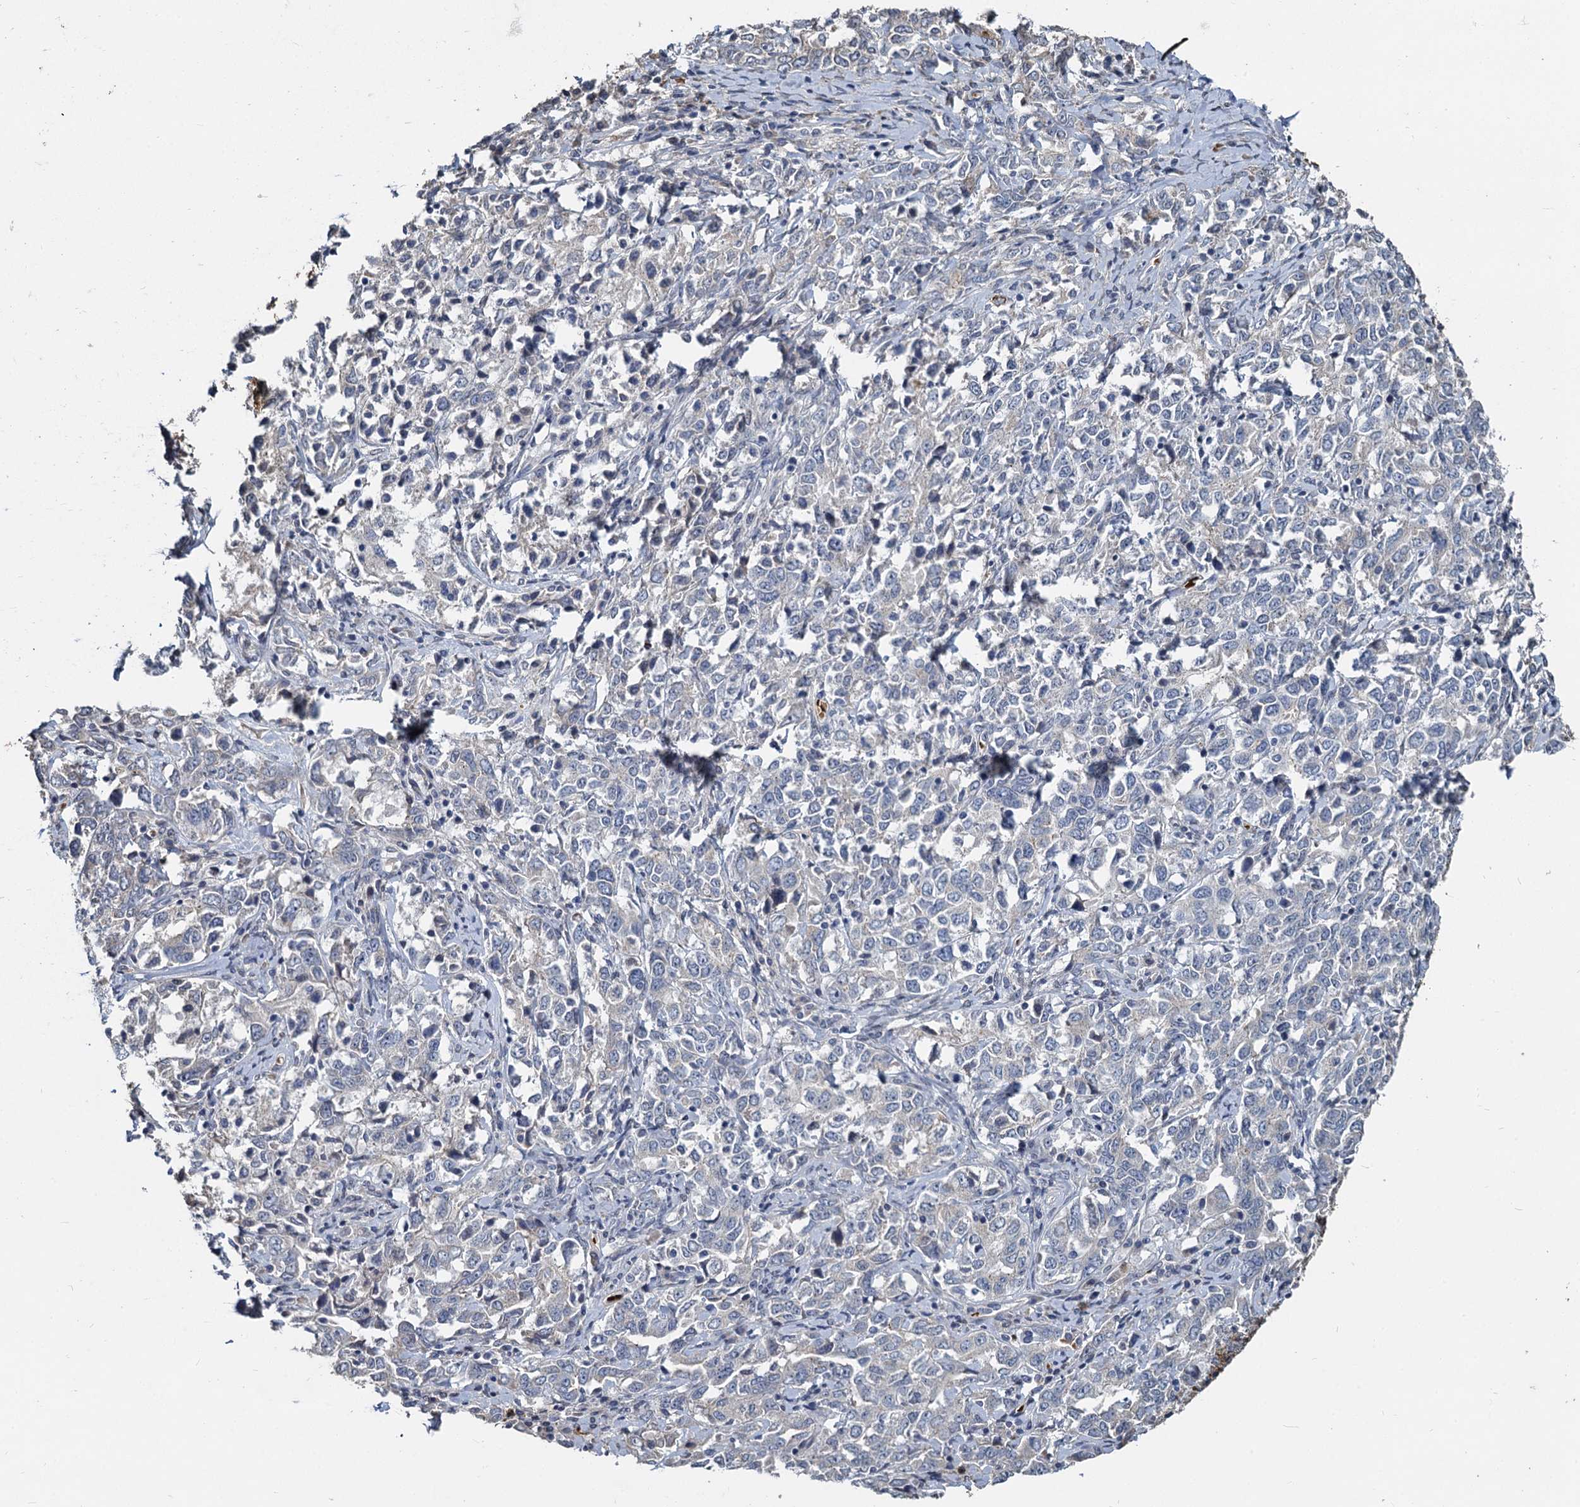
{"staining": {"intensity": "negative", "quantity": "none", "location": "none"}, "tissue": "ovarian cancer", "cell_type": "Tumor cells", "image_type": "cancer", "snomed": [{"axis": "morphology", "description": "Carcinoma, endometroid"}, {"axis": "topography", "description": "Ovary"}], "caption": "The micrograph reveals no significant positivity in tumor cells of endometroid carcinoma (ovarian). Brightfield microscopy of immunohistochemistry (IHC) stained with DAB (3,3'-diaminobenzidine) (brown) and hematoxylin (blue), captured at high magnification.", "gene": "TCTN2", "patient": {"sex": "female", "age": 62}}